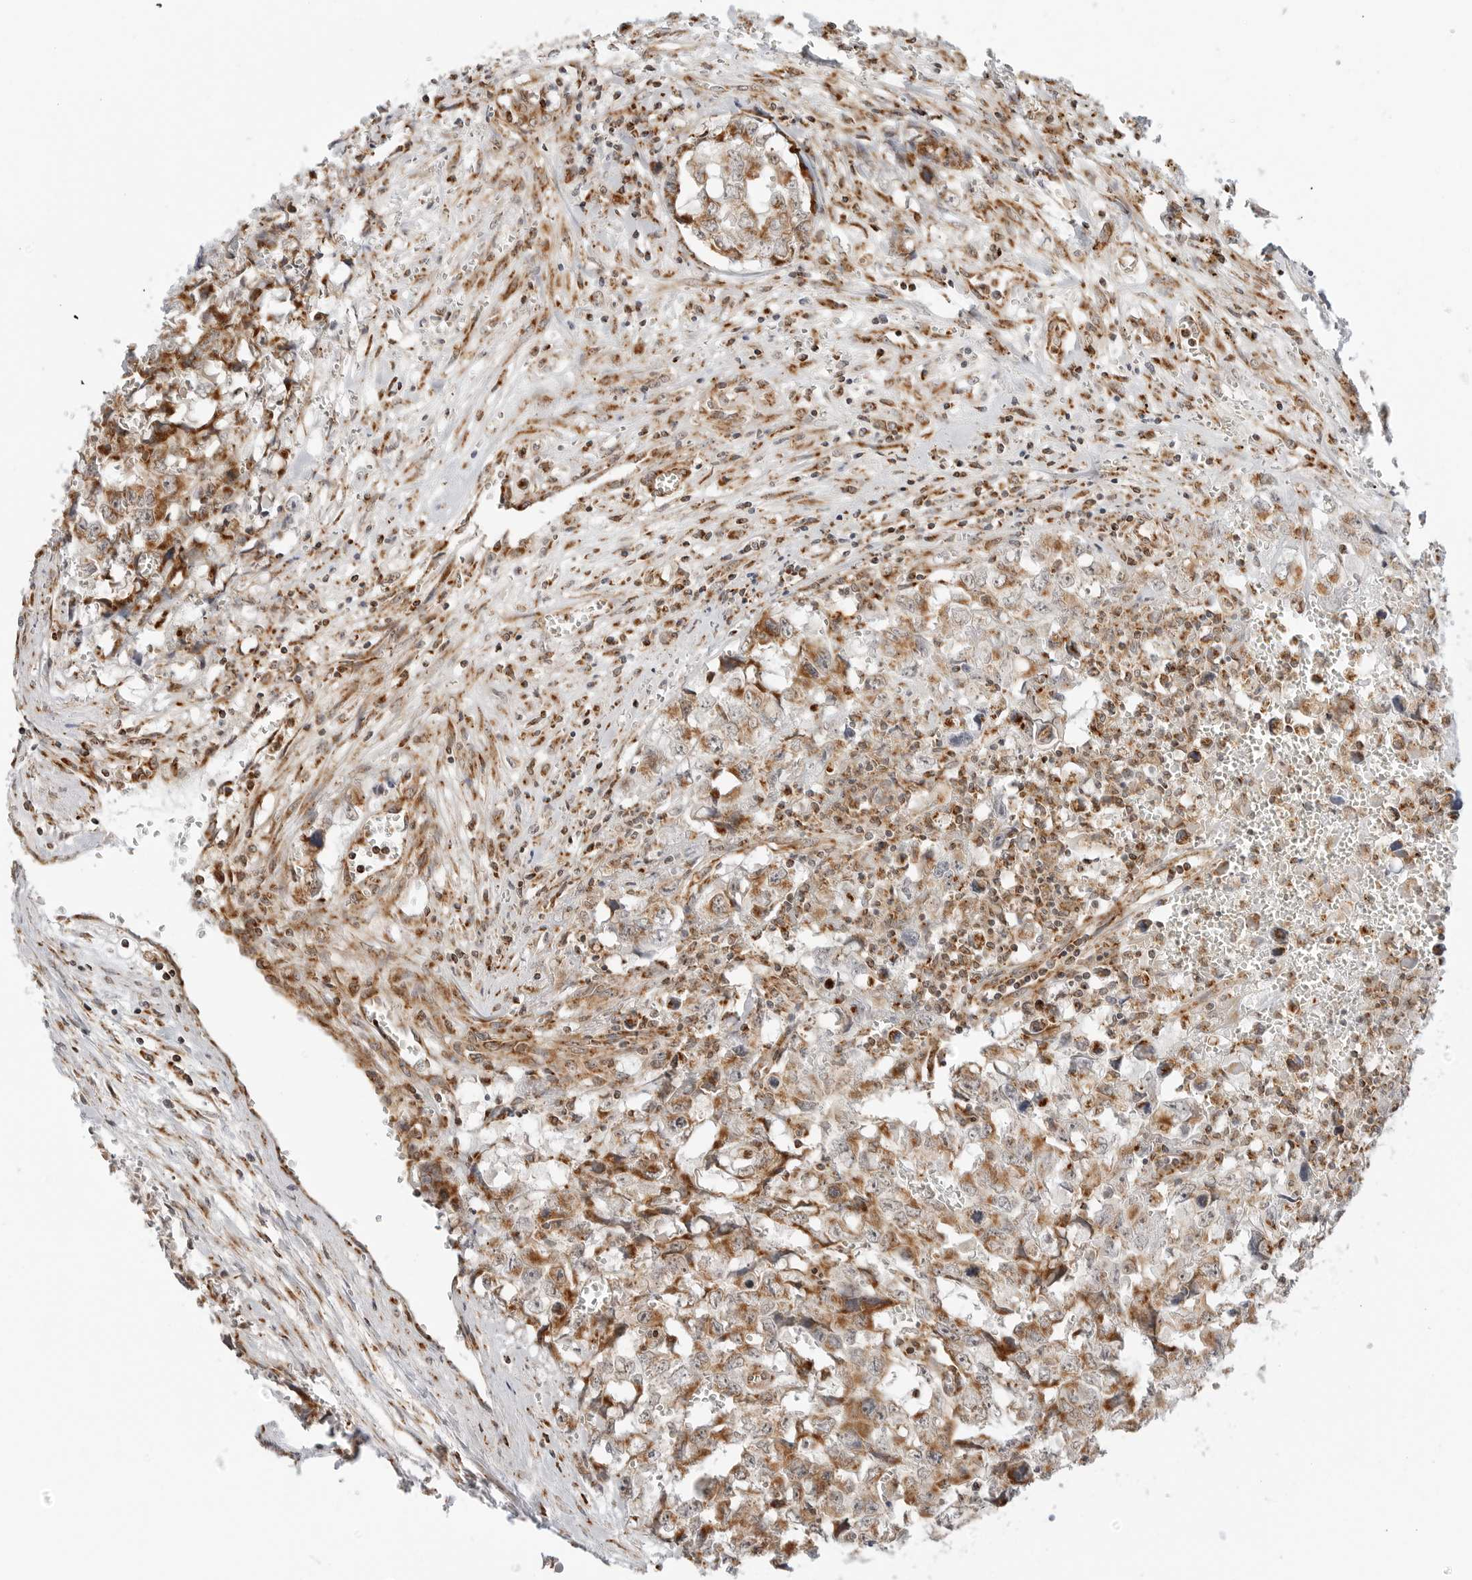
{"staining": {"intensity": "moderate", "quantity": ">75%", "location": "cytoplasmic/membranous"}, "tissue": "testis cancer", "cell_type": "Tumor cells", "image_type": "cancer", "snomed": [{"axis": "morphology", "description": "Carcinoma, Embryonal, NOS"}, {"axis": "topography", "description": "Testis"}], "caption": "Human testis embryonal carcinoma stained for a protein (brown) exhibits moderate cytoplasmic/membranous positive positivity in about >75% of tumor cells.", "gene": "POLR3GL", "patient": {"sex": "male", "age": 31}}